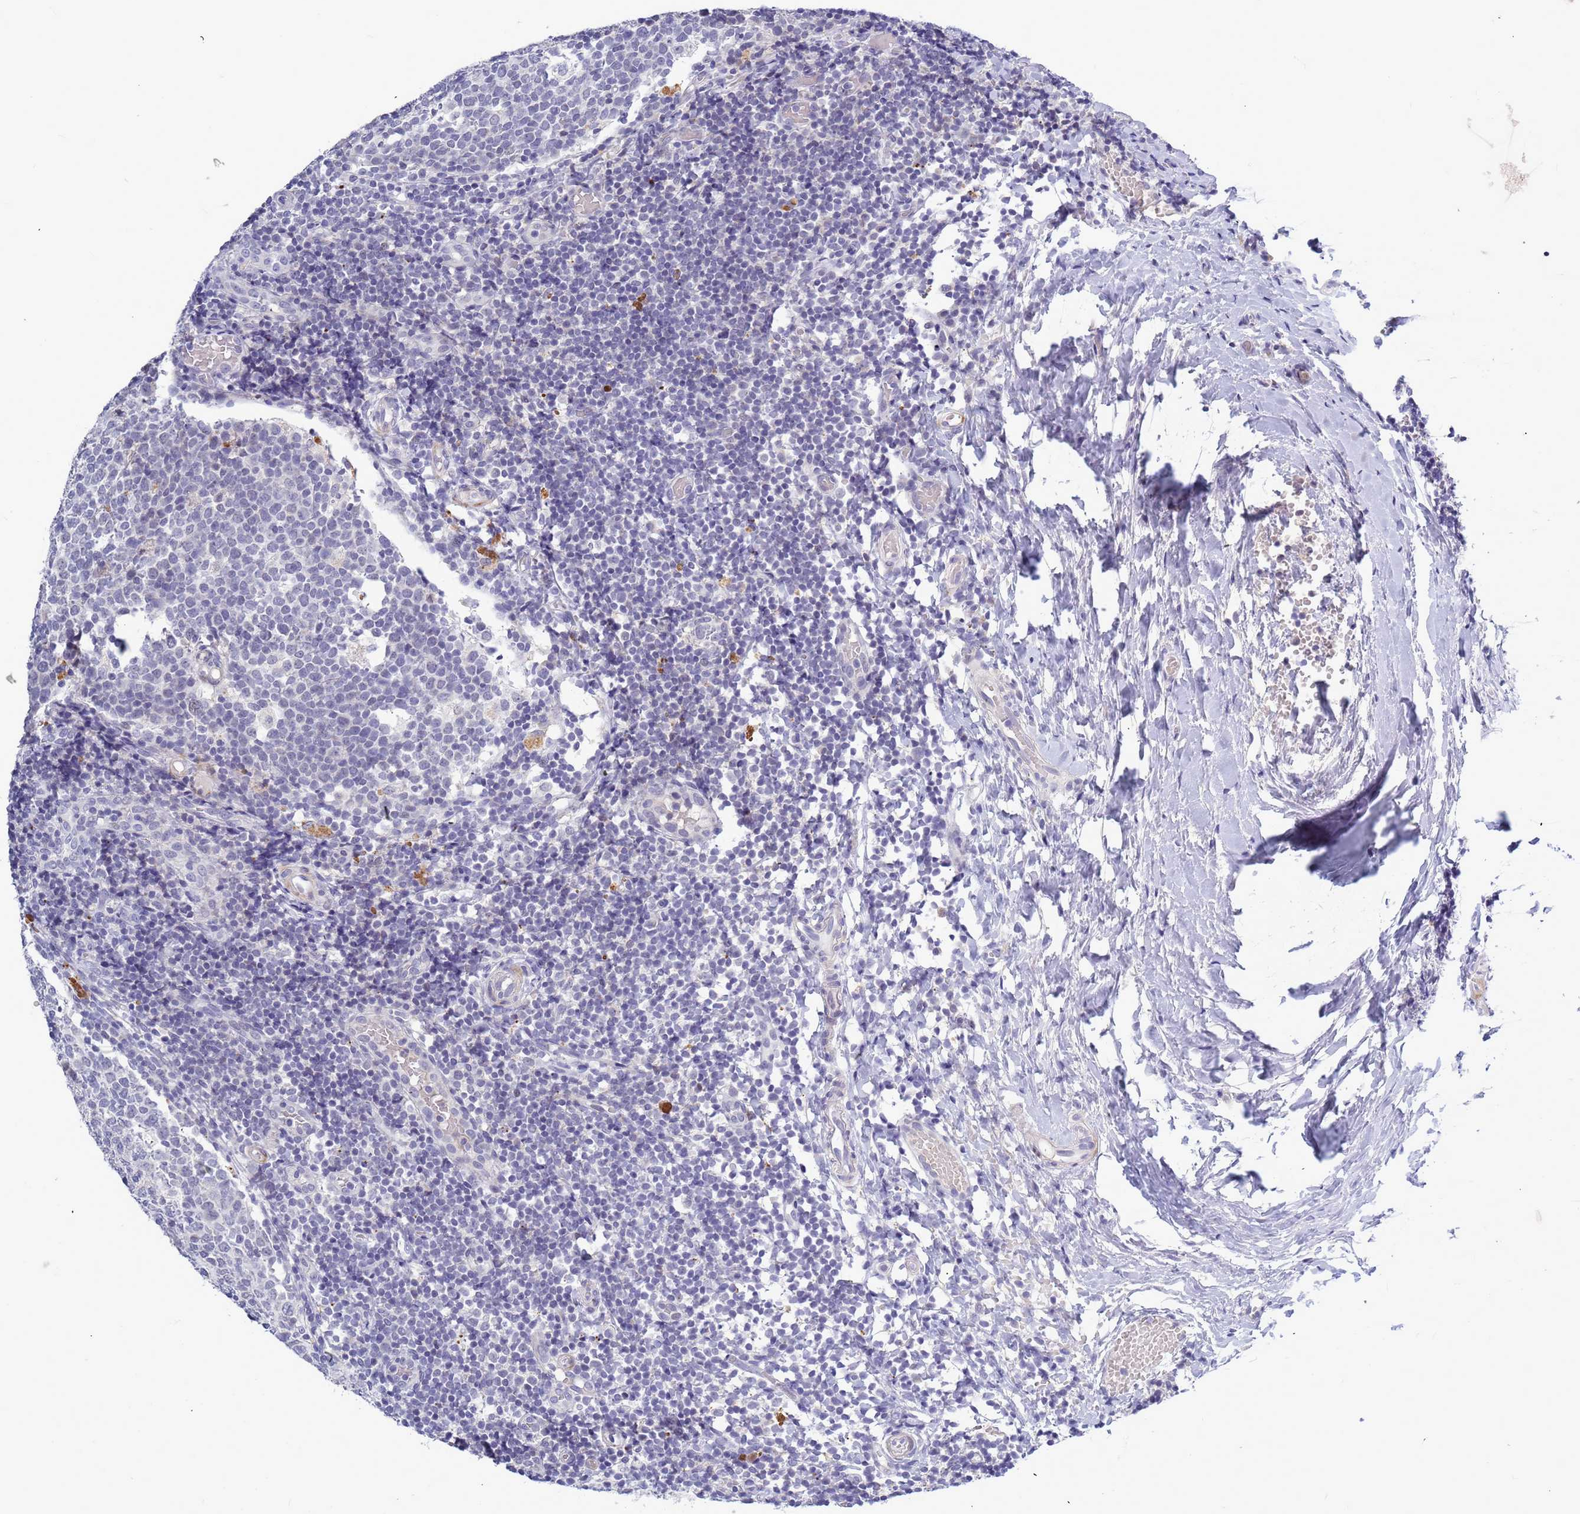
{"staining": {"intensity": "negative", "quantity": "none", "location": "none"}, "tissue": "tonsil", "cell_type": "Germinal center cells", "image_type": "normal", "snomed": [{"axis": "morphology", "description": "Normal tissue, NOS"}, {"axis": "topography", "description": "Tonsil"}], "caption": "High power microscopy histopathology image of an immunohistochemistry image of unremarkable tonsil, revealing no significant positivity in germinal center cells.", "gene": "CXorf65", "patient": {"sex": "female", "age": 19}}